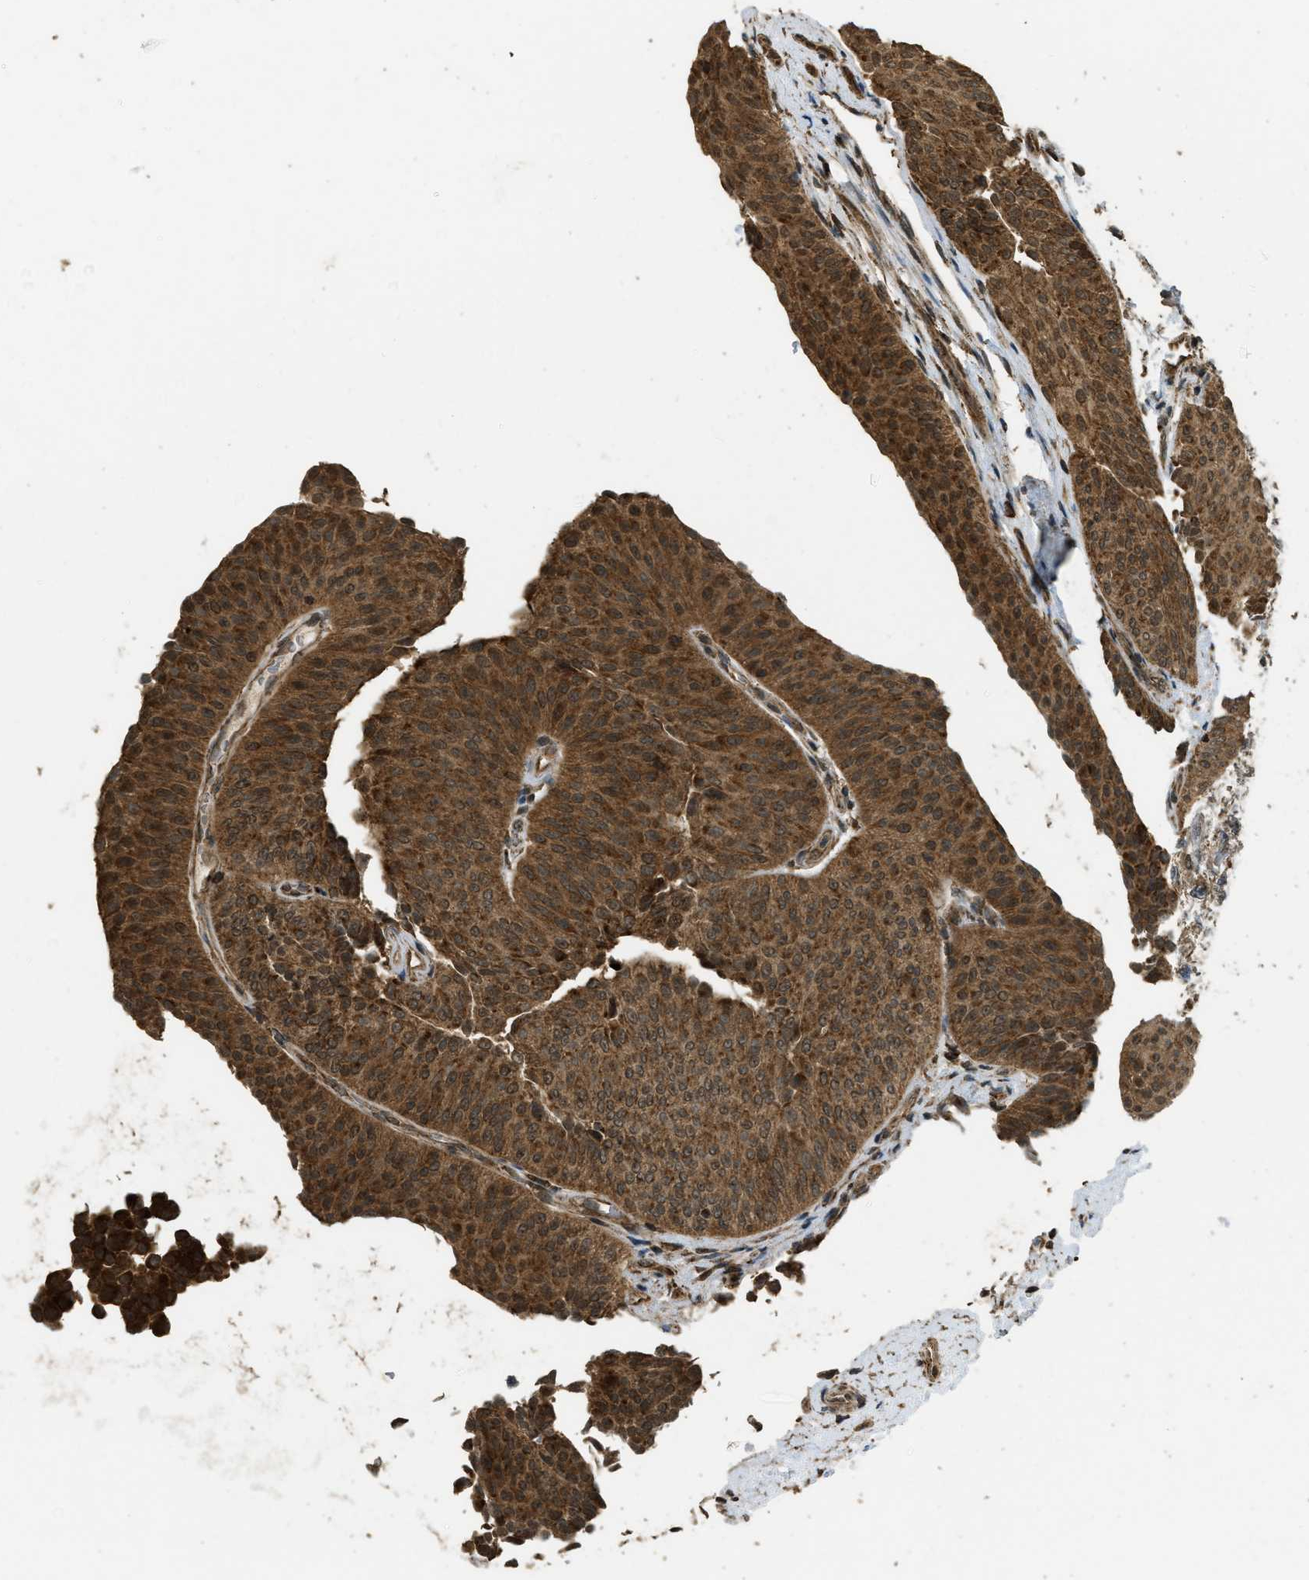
{"staining": {"intensity": "strong", "quantity": ">75%", "location": "cytoplasmic/membranous,nuclear"}, "tissue": "urothelial cancer", "cell_type": "Tumor cells", "image_type": "cancer", "snomed": [{"axis": "morphology", "description": "Urothelial carcinoma, Low grade"}, {"axis": "topography", "description": "Urinary bladder"}], "caption": "High-power microscopy captured an IHC micrograph of urothelial cancer, revealing strong cytoplasmic/membranous and nuclear positivity in approximately >75% of tumor cells.", "gene": "CTPS1", "patient": {"sex": "female", "age": 60}}